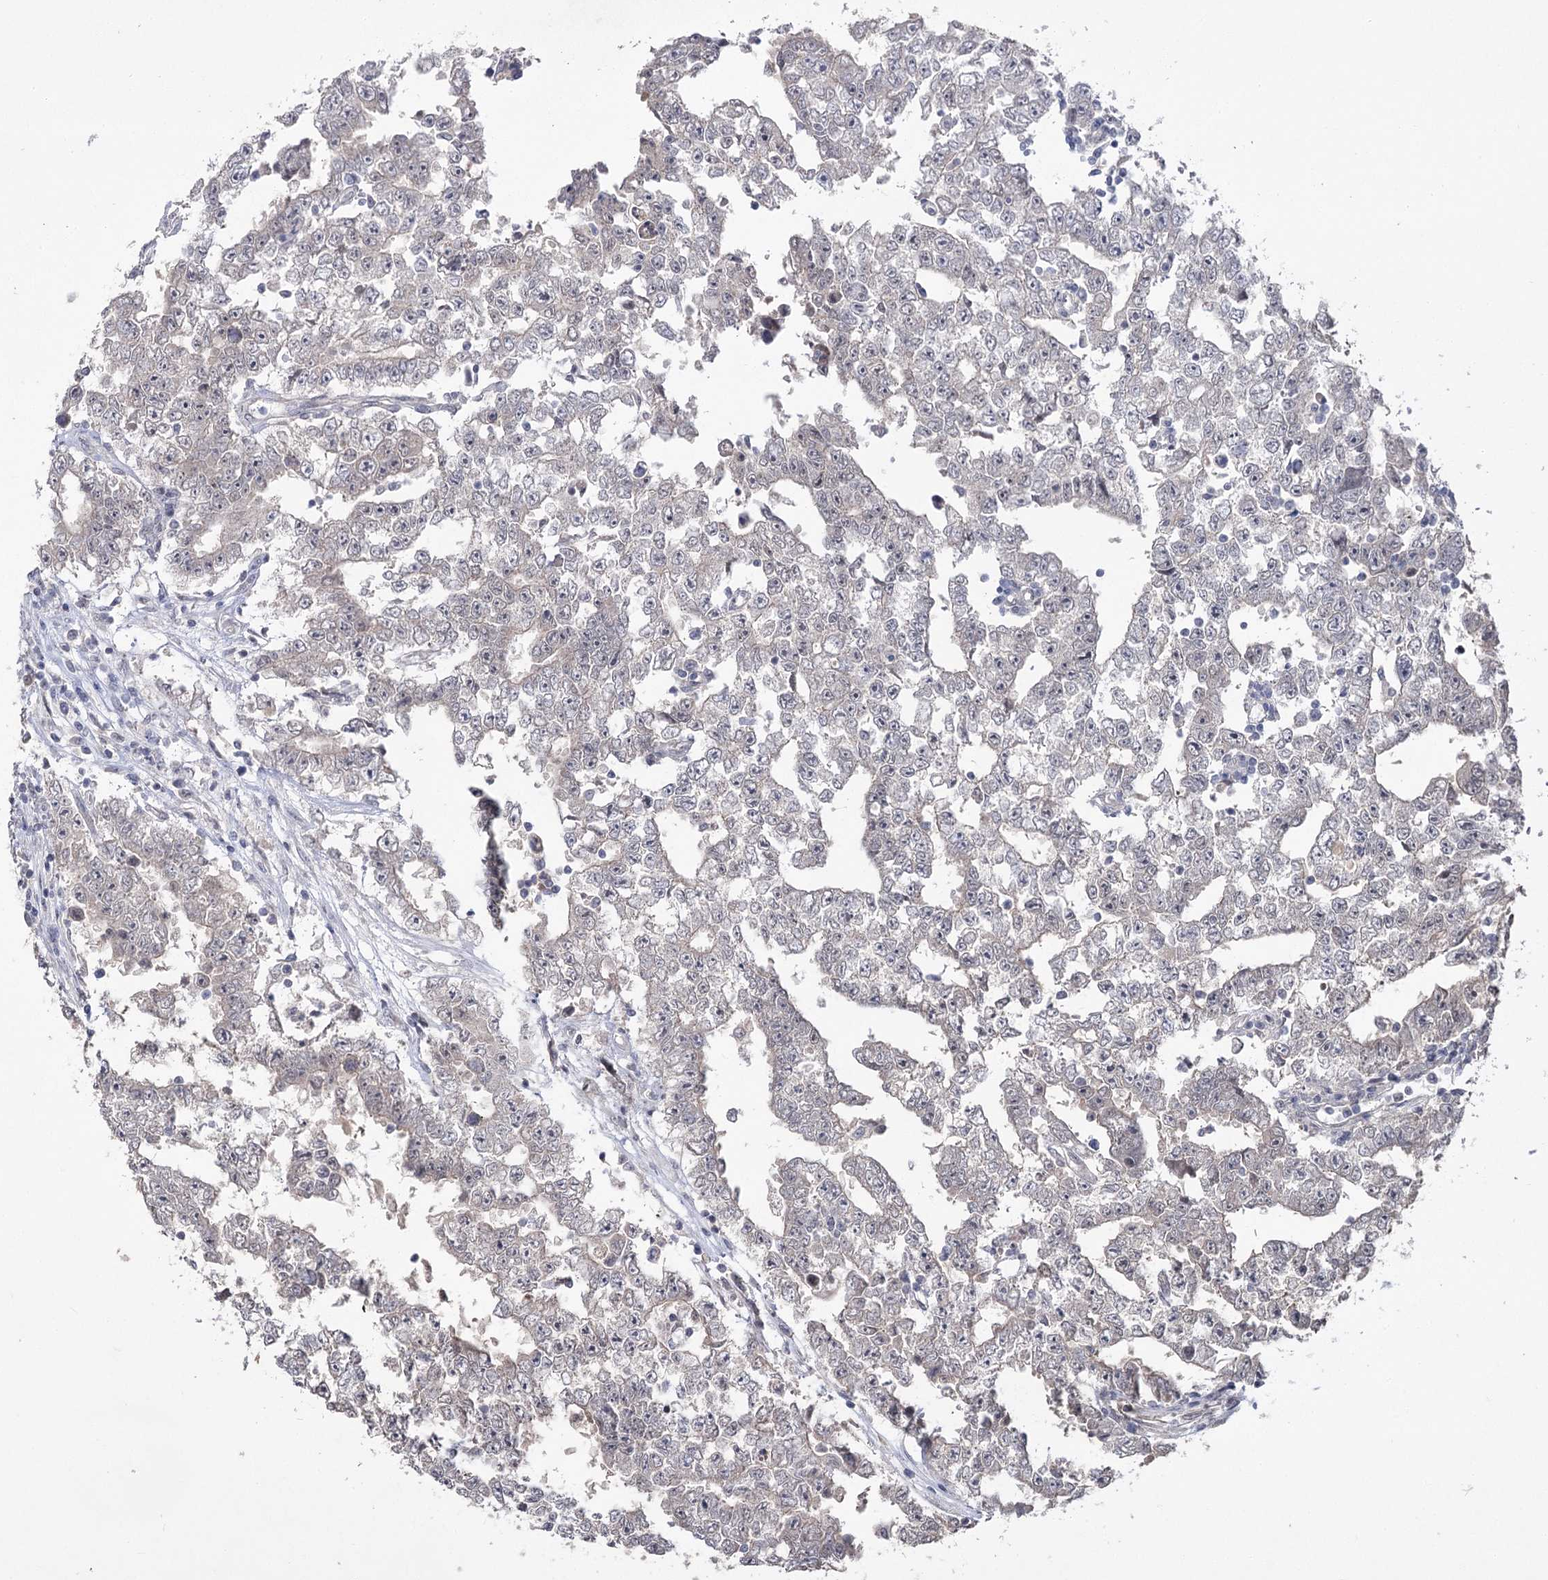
{"staining": {"intensity": "negative", "quantity": "none", "location": "none"}, "tissue": "testis cancer", "cell_type": "Tumor cells", "image_type": "cancer", "snomed": [{"axis": "morphology", "description": "Carcinoma, Embryonal, NOS"}, {"axis": "topography", "description": "Testis"}], "caption": "An immunohistochemistry image of testis embryonal carcinoma is shown. There is no staining in tumor cells of testis embryonal carcinoma. (DAB IHC visualized using brightfield microscopy, high magnification).", "gene": "PHYHIPL", "patient": {"sex": "male", "age": 25}}